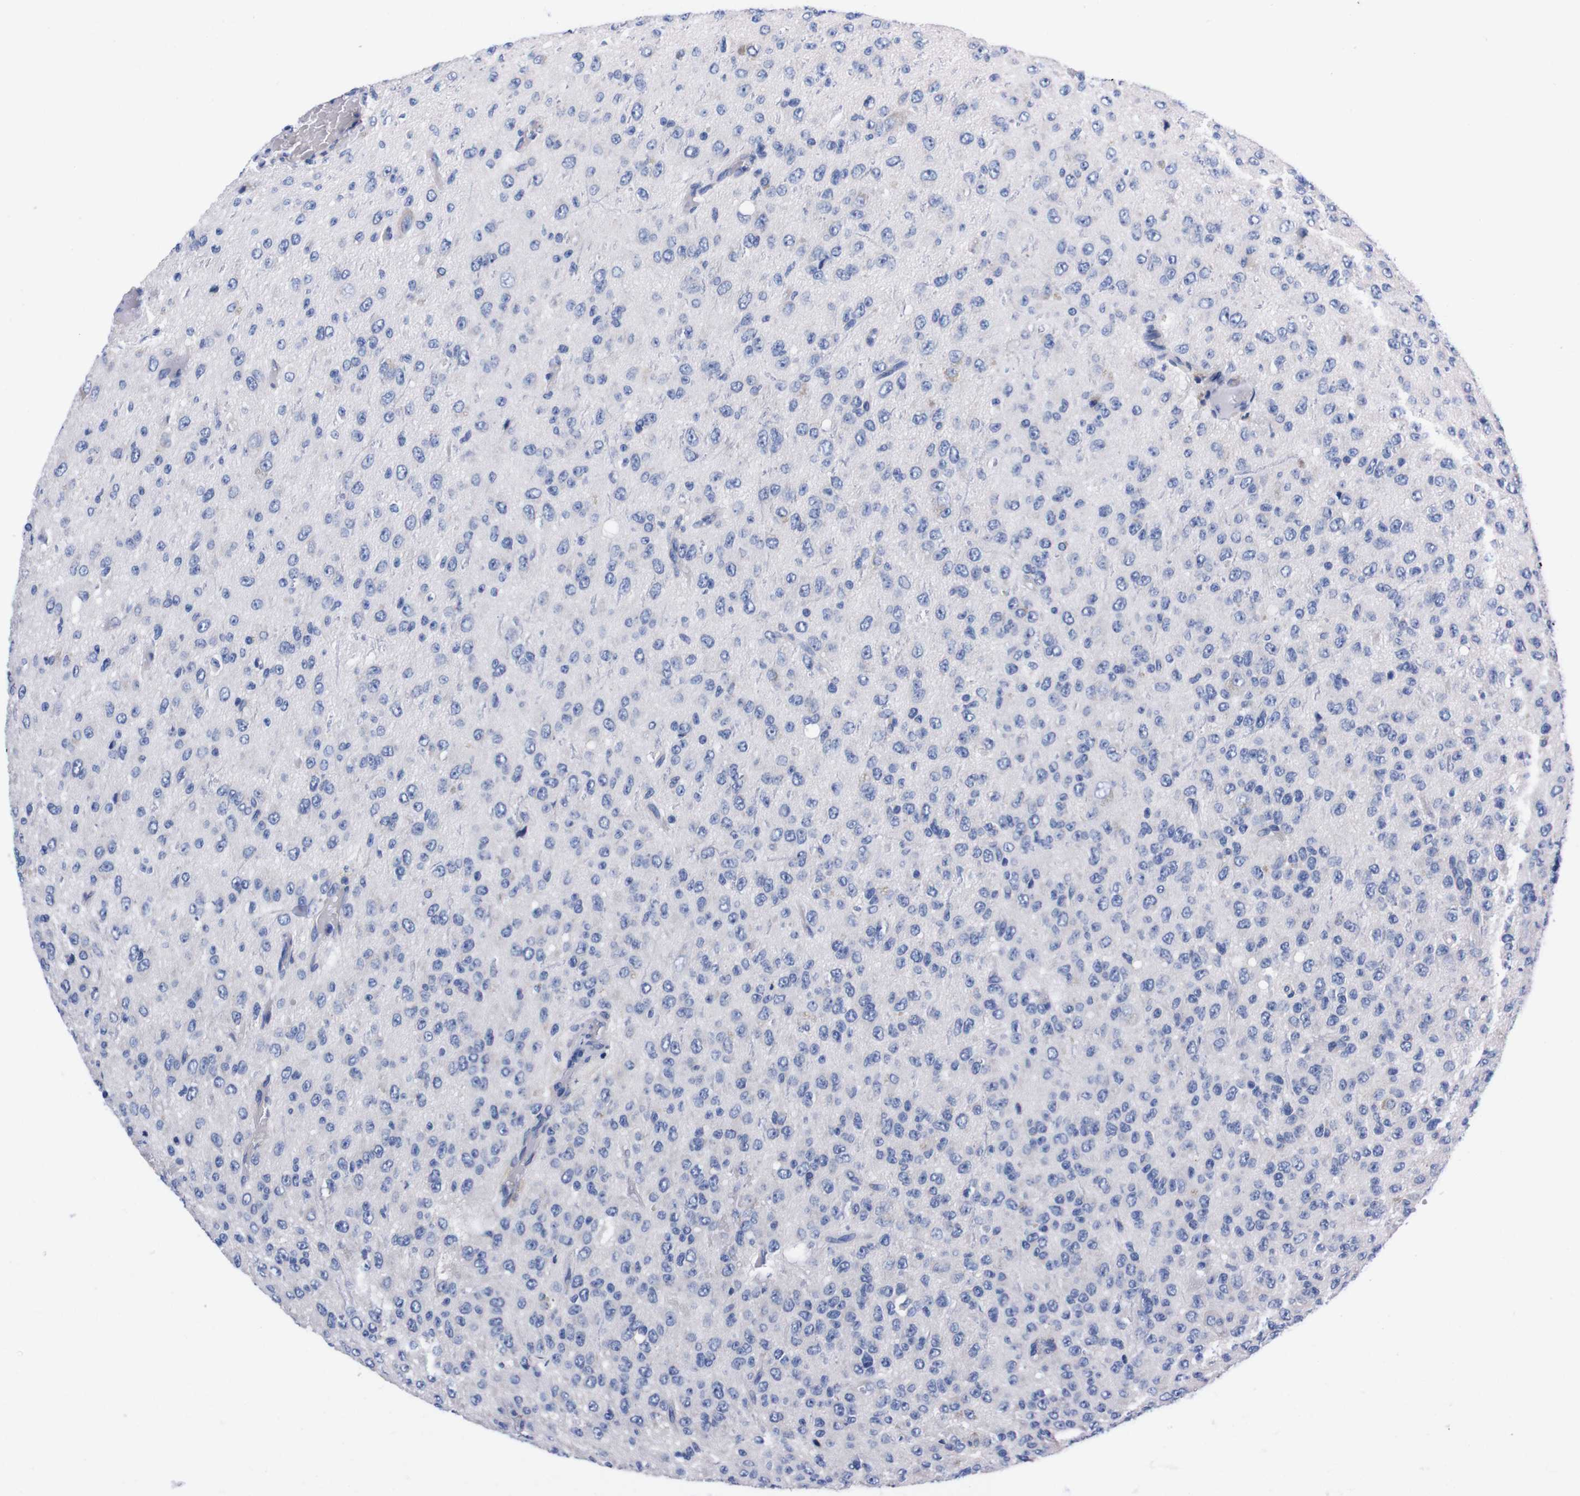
{"staining": {"intensity": "negative", "quantity": "none", "location": "none"}, "tissue": "glioma", "cell_type": "Tumor cells", "image_type": "cancer", "snomed": [{"axis": "morphology", "description": "Glioma, malignant, High grade"}, {"axis": "topography", "description": "pancreas cauda"}], "caption": "Malignant glioma (high-grade) stained for a protein using immunohistochemistry (IHC) demonstrates no staining tumor cells.", "gene": "NEBL", "patient": {"sex": "male", "age": 60}}